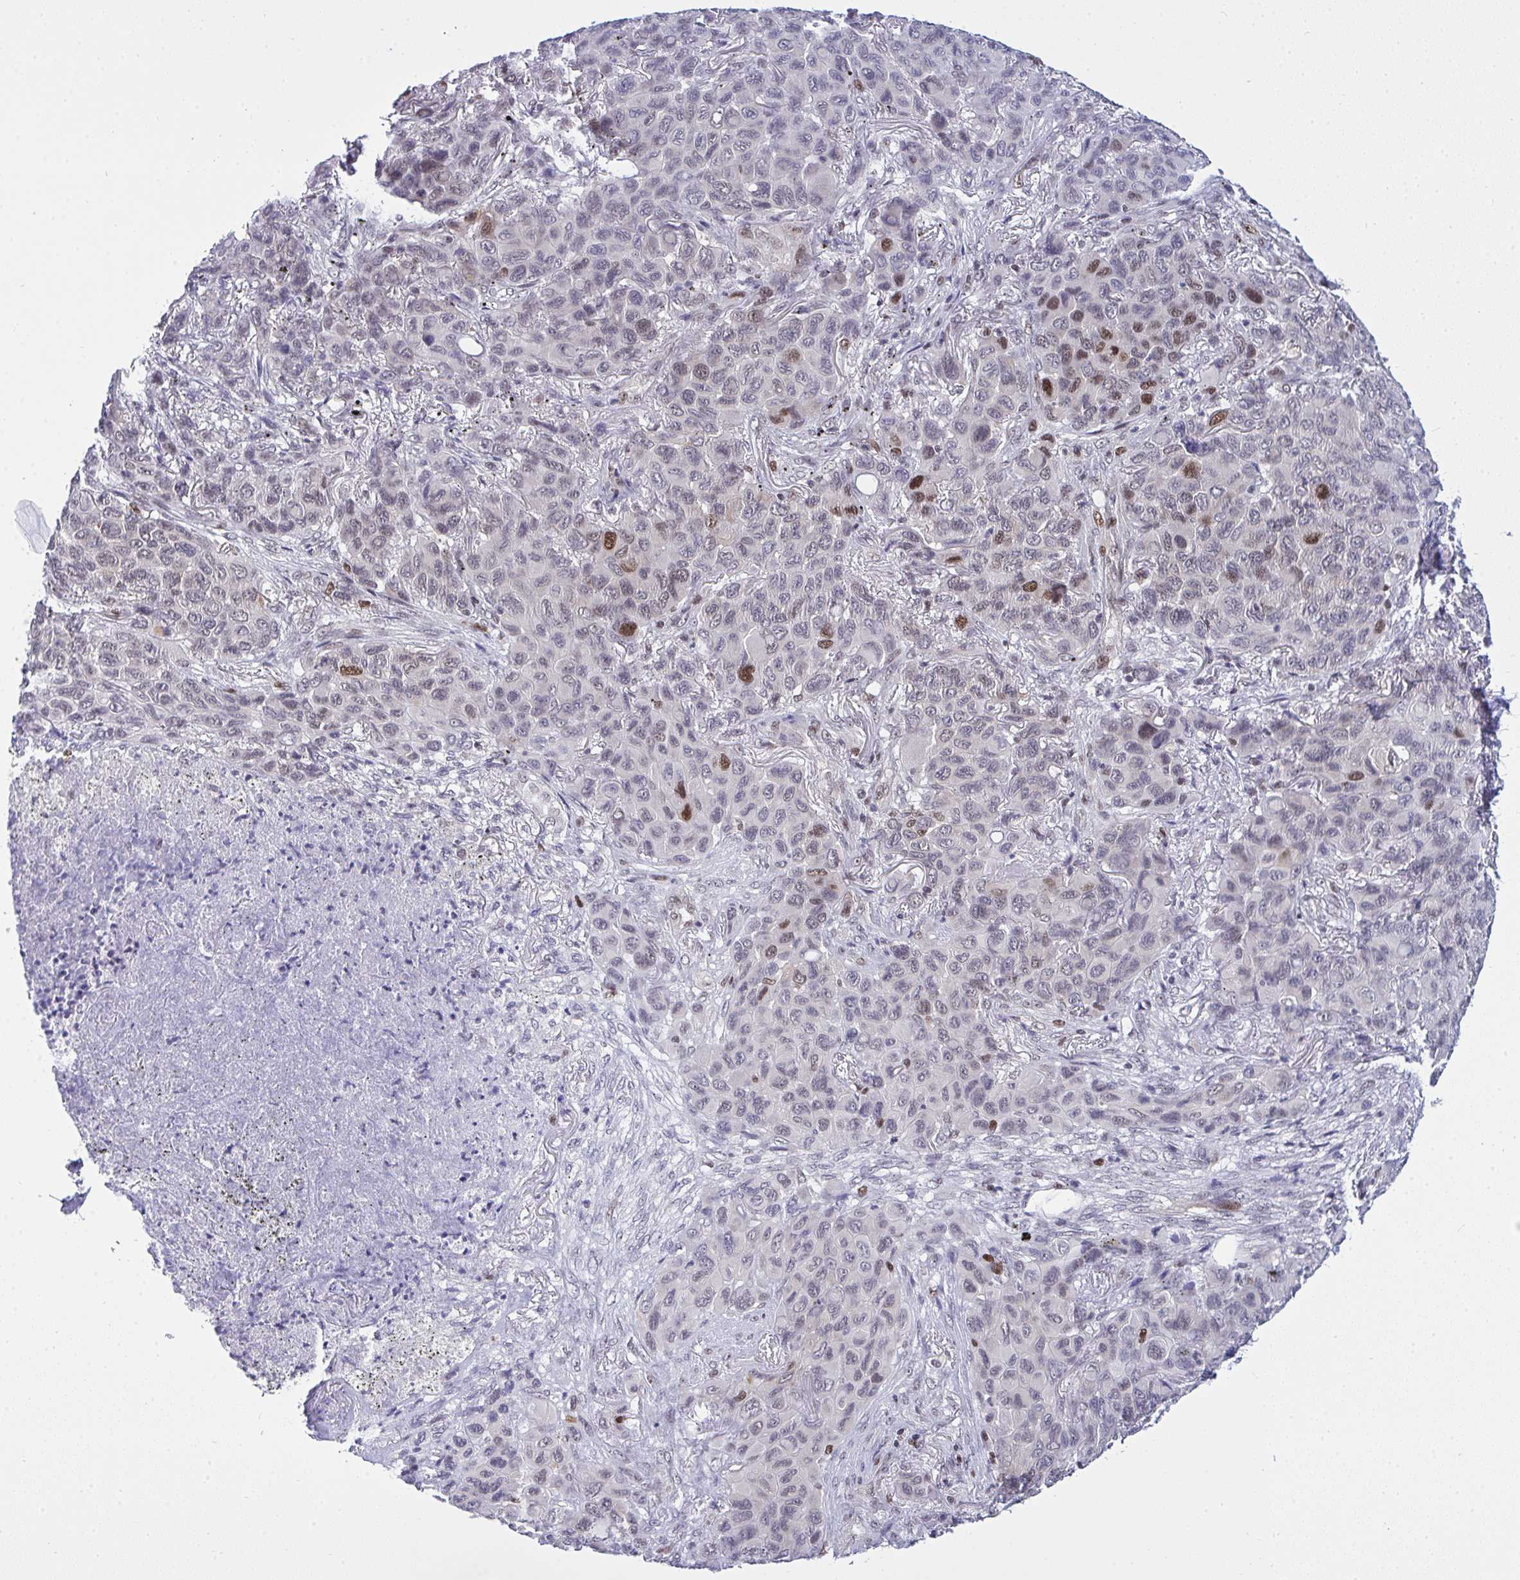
{"staining": {"intensity": "moderate", "quantity": "<25%", "location": "nuclear"}, "tissue": "melanoma", "cell_type": "Tumor cells", "image_type": "cancer", "snomed": [{"axis": "morphology", "description": "Malignant melanoma, Metastatic site"}, {"axis": "topography", "description": "Lung"}], "caption": "Tumor cells display low levels of moderate nuclear staining in approximately <25% of cells in melanoma.", "gene": "RFC4", "patient": {"sex": "male", "age": 48}}